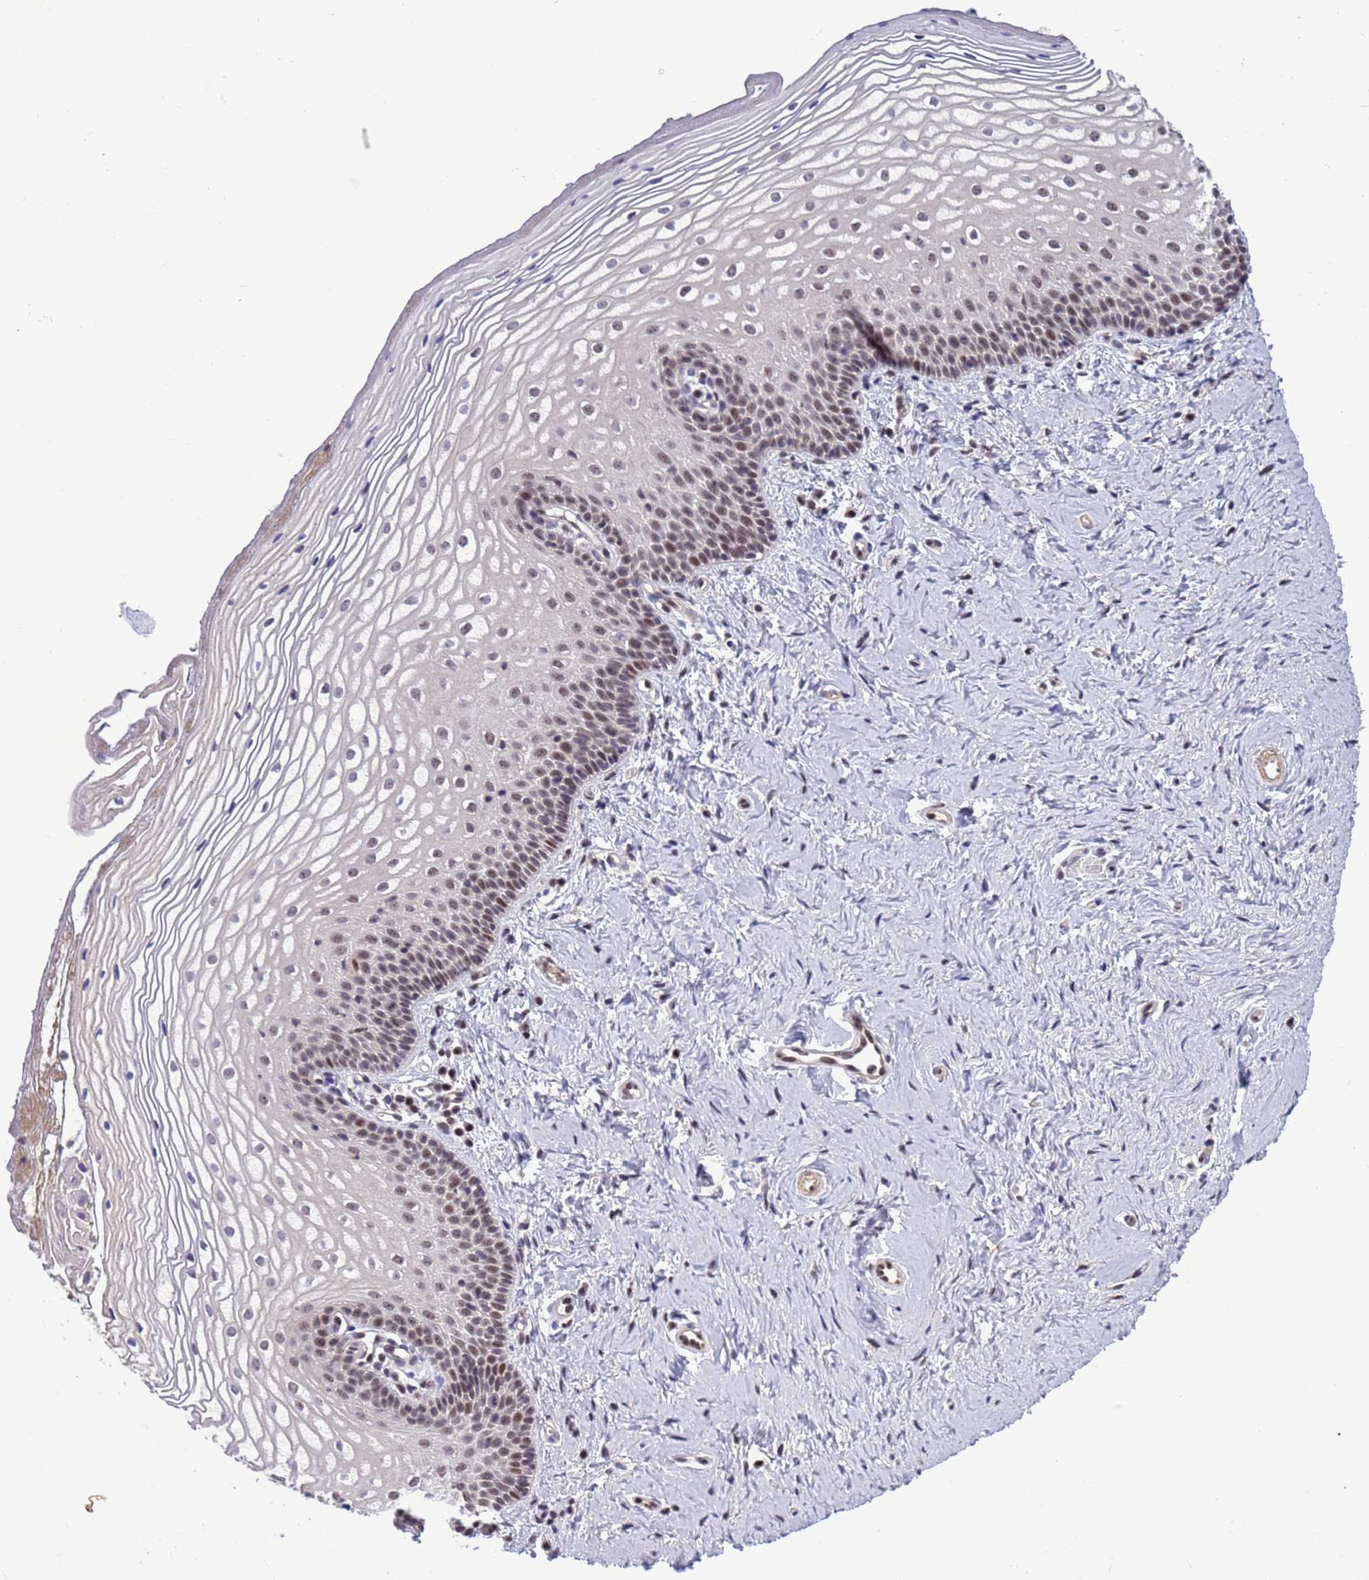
{"staining": {"intensity": "moderate", "quantity": "25%-75%", "location": "nuclear"}, "tissue": "vagina", "cell_type": "Squamous epithelial cells", "image_type": "normal", "snomed": [{"axis": "morphology", "description": "Normal tissue, NOS"}, {"axis": "topography", "description": "Vagina"}], "caption": "IHC of benign vagina reveals medium levels of moderate nuclear positivity in approximately 25%-75% of squamous epithelial cells.", "gene": "NSL1", "patient": {"sex": "female", "age": 56}}